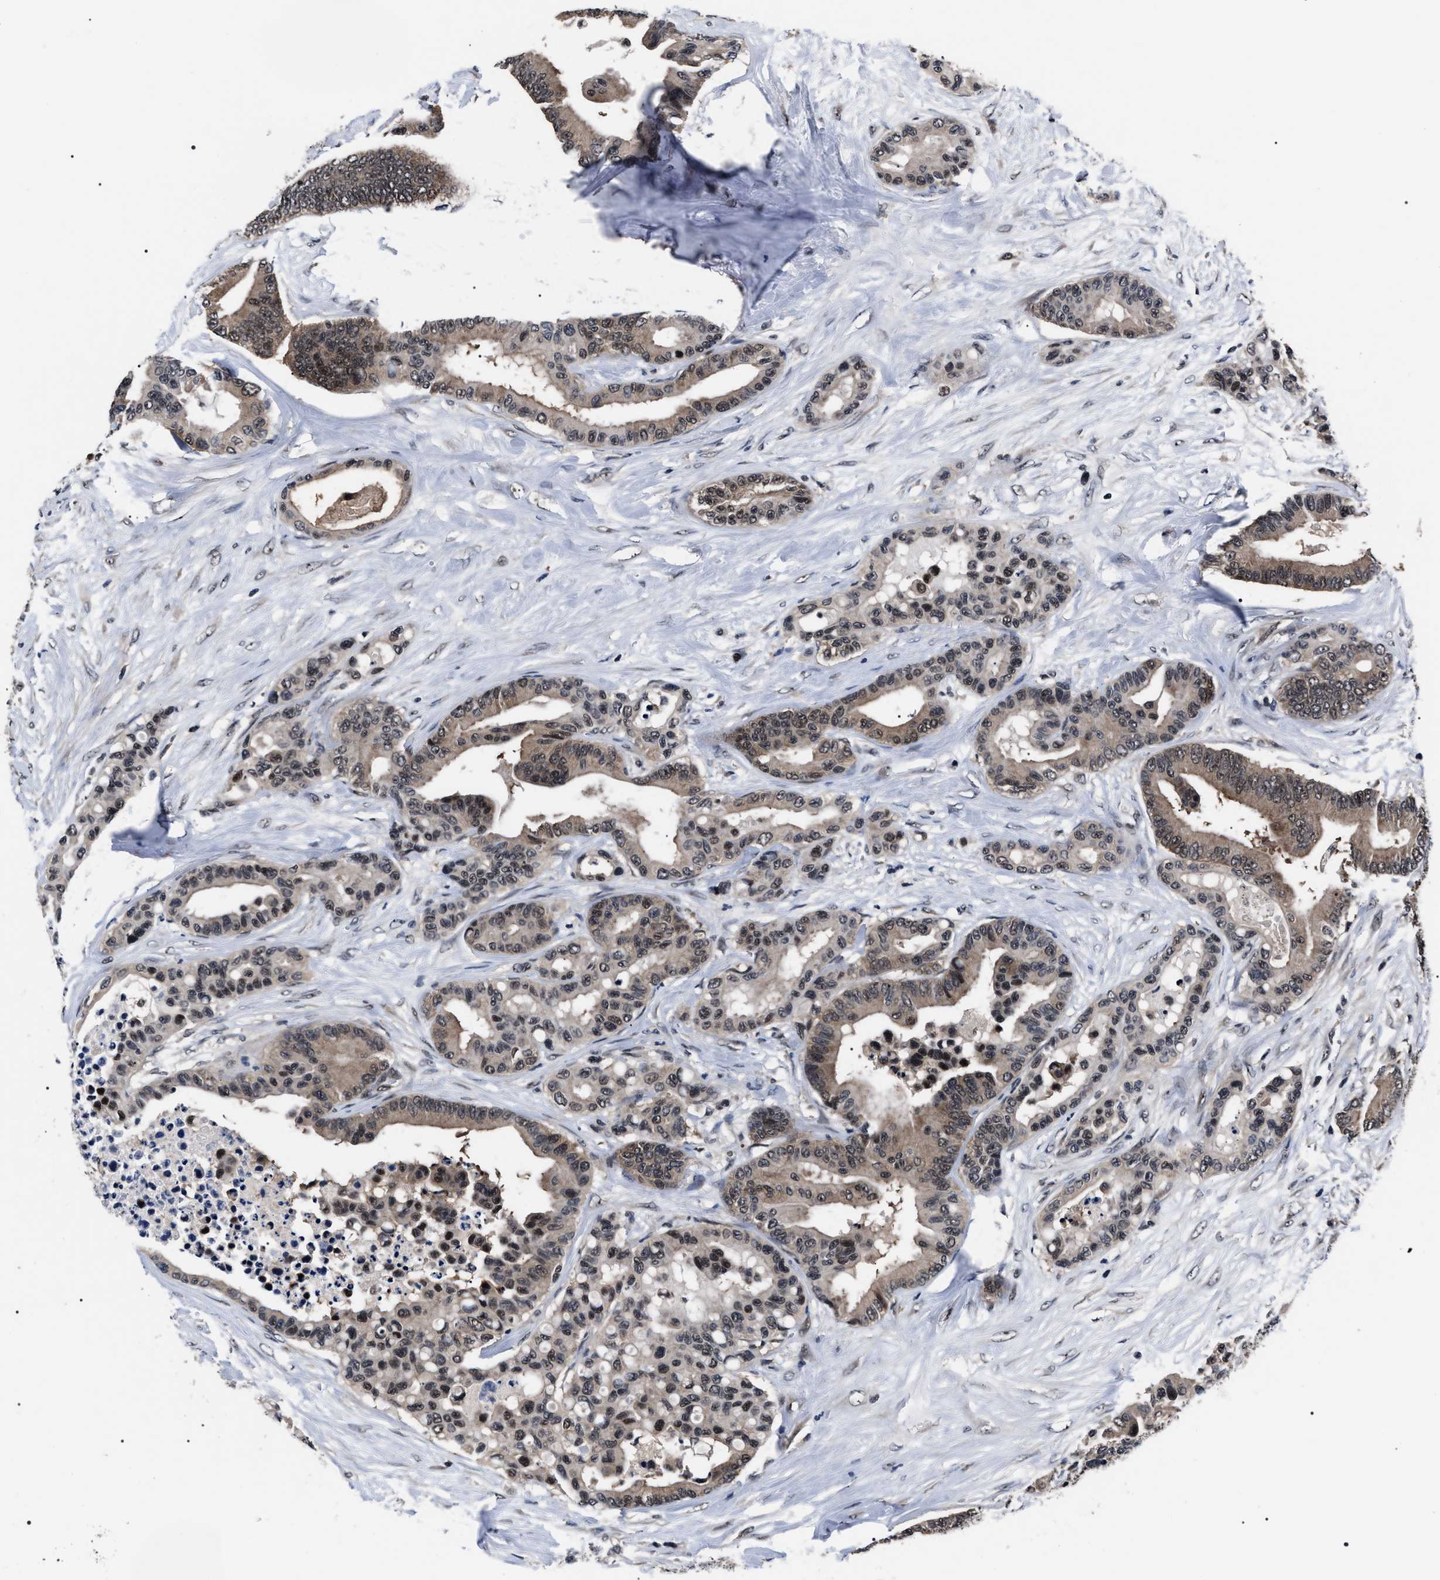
{"staining": {"intensity": "moderate", "quantity": ">75%", "location": "cytoplasmic/membranous,nuclear"}, "tissue": "colorectal cancer", "cell_type": "Tumor cells", "image_type": "cancer", "snomed": [{"axis": "morphology", "description": "Adenocarcinoma, NOS"}, {"axis": "topography", "description": "Colon"}], "caption": "Immunohistochemical staining of colorectal cancer displays moderate cytoplasmic/membranous and nuclear protein staining in approximately >75% of tumor cells.", "gene": "CSNK2A1", "patient": {"sex": "male", "age": 82}}